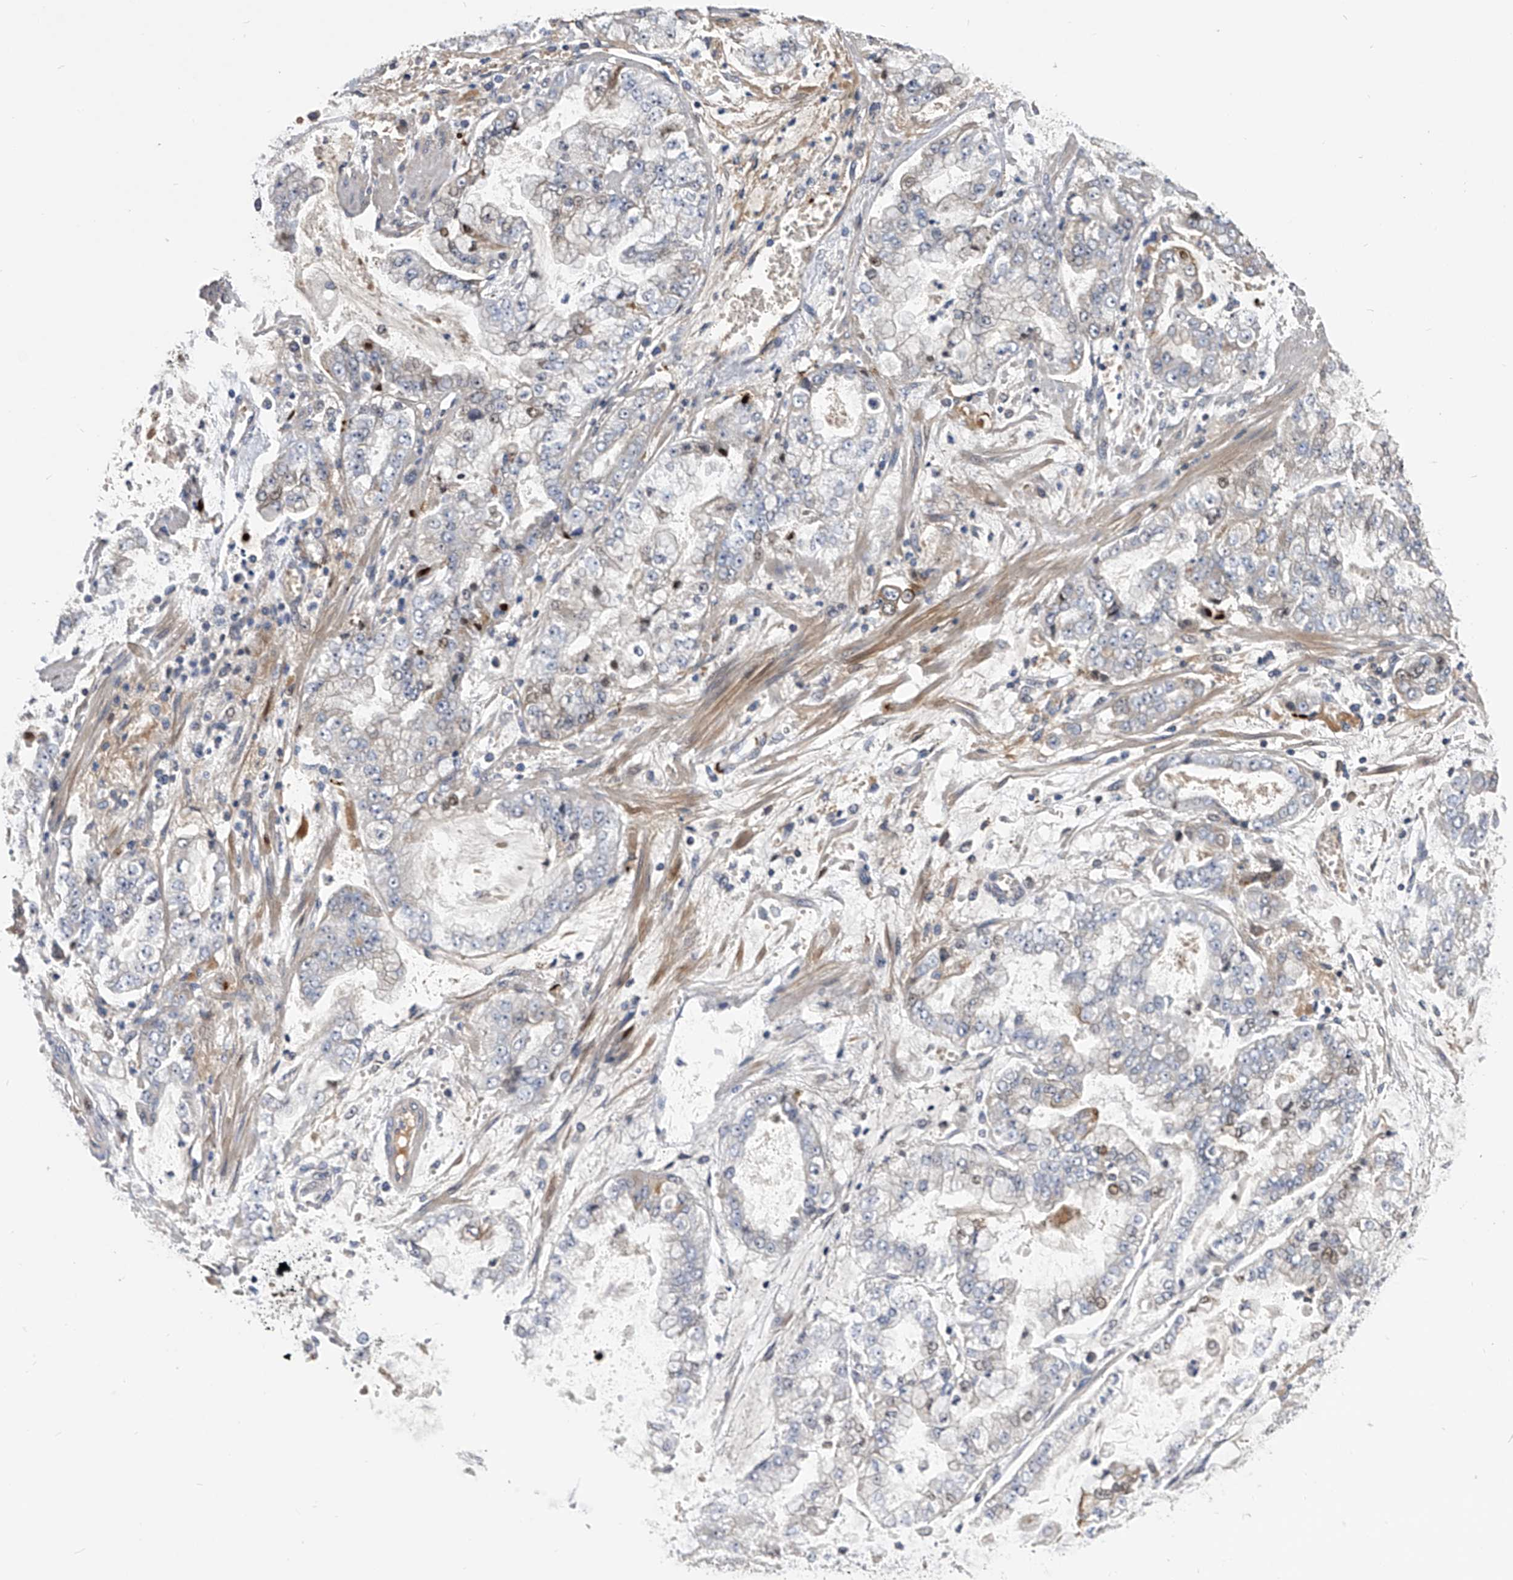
{"staining": {"intensity": "weak", "quantity": "<25%", "location": "cytoplasmic/membranous"}, "tissue": "stomach cancer", "cell_type": "Tumor cells", "image_type": "cancer", "snomed": [{"axis": "morphology", "description": "Adenocarcinoma, NOS"}, {"axis": "topography", "description": "Stomach"}], "caption": "IHC histopathology image of neoplastic tissue: stomach cancer stained with DAB displays no significant protein expression in tumor cells.", "gene": "MDN1", "patient": {"sex": "male", "age": 76}}